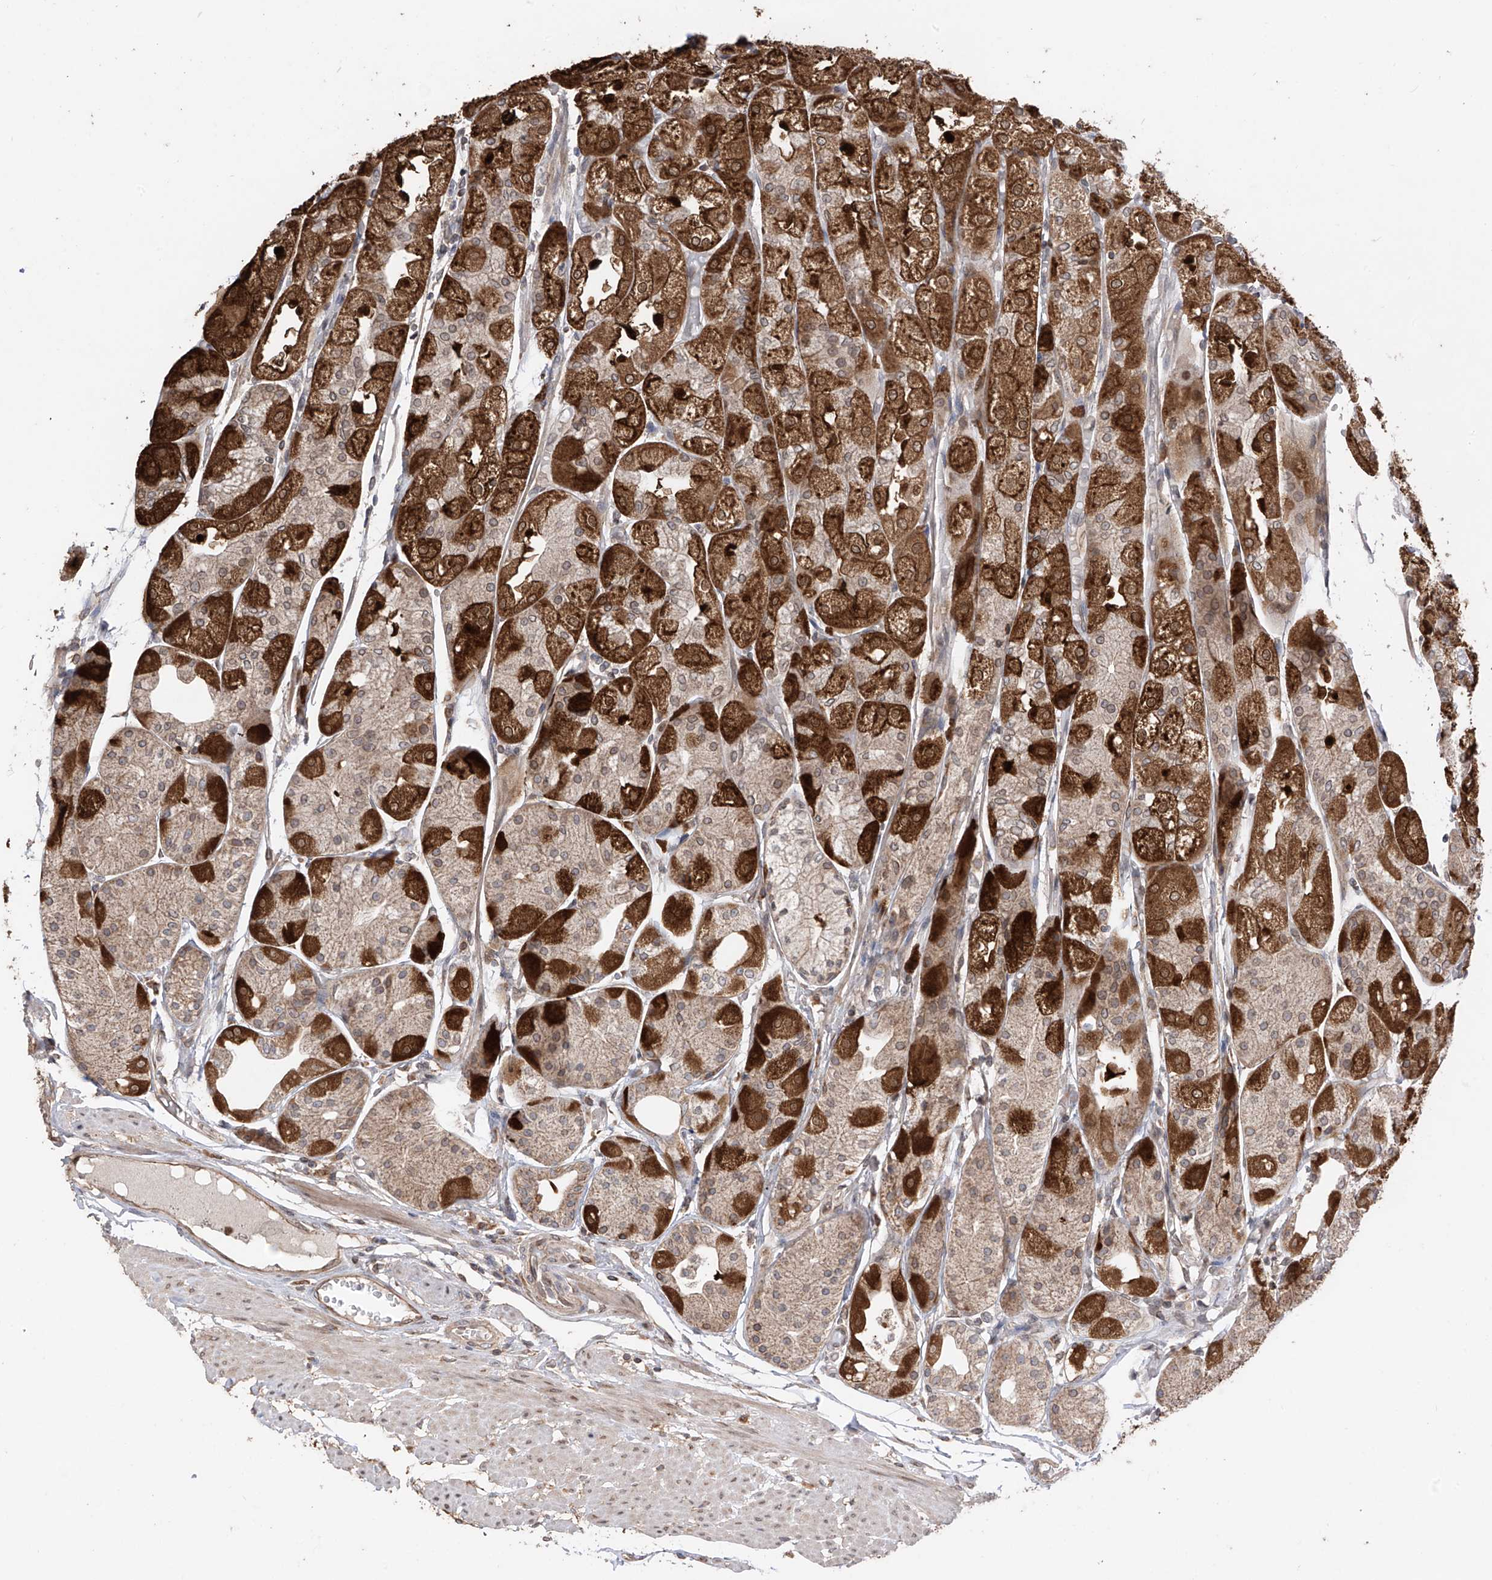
{"staining": {"intensity": "strong", "quantity": ">75%", "location": "cytoplasmic/membranous,nuclear"}, "tissue": "stomach", "cell_type": "Glandular cells", "image_type": "normal", "snomed": [{"axis": "morphology", "description": "Normal tissue, NOS"}, {"axis": "topography", "description": "Stomach, upper"}], "caption": "Glandular cells show high levels of strong cytoplasmic/membranous,nuclear positivity in about >75% of cells in normal human stomach. (DAB (3,3'-diaminobenzidine) IHC, brown staining for protein, blue staining for nuclei).", "gene": "AHCTF1", "patient": {"sex": "male", "age": 72}}